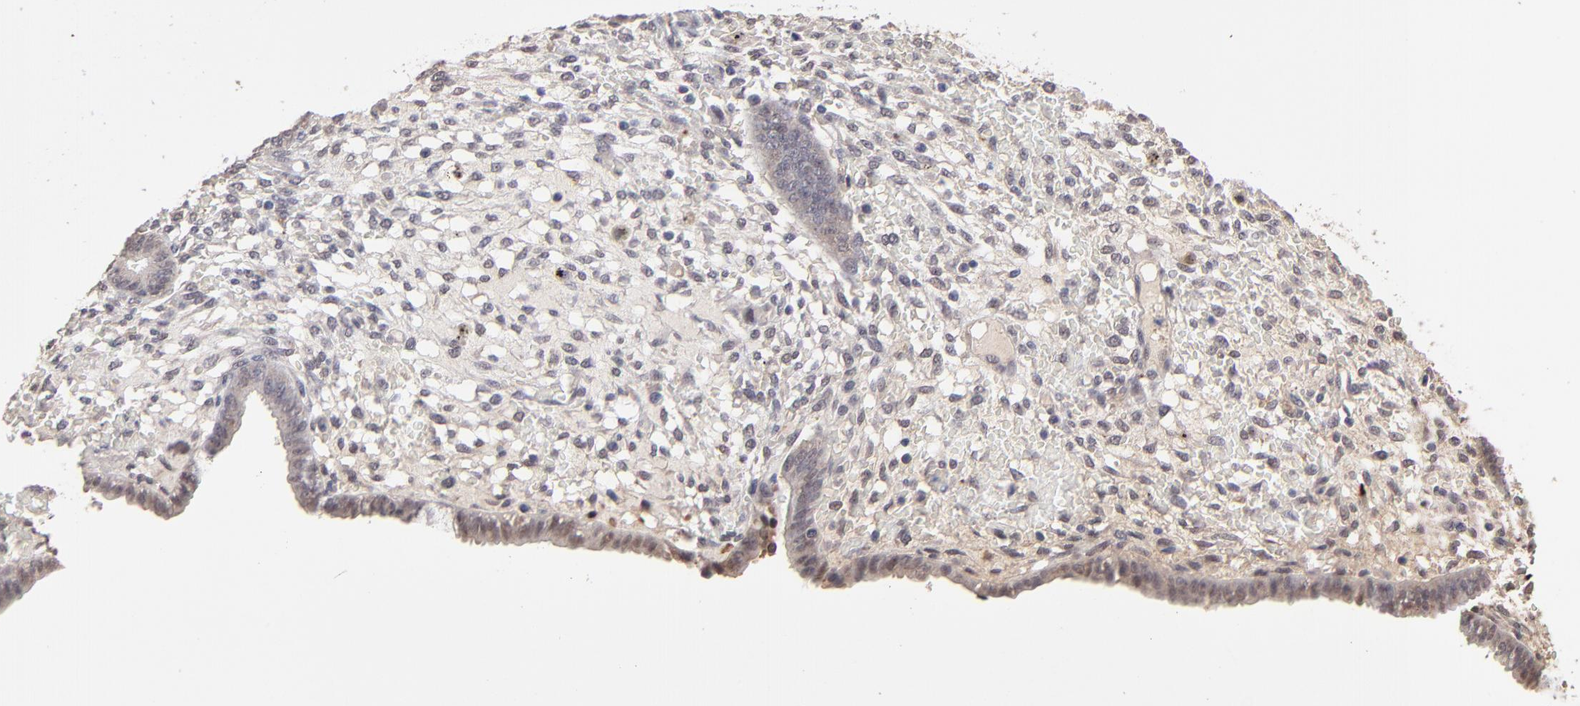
{"staining": {"intensity": "negative", "quantity": "none", "location": "none"}, "tissue": "endometrium", "cell_type": "Cells in endometrial stroma", "image_type": "normal", "snomed": [{"axis": "morphology", "description": "Normal tissue, NOS"}, {"axis": "topography", "description": "Endometrium"}], "caption": "A histopathology image of endometrium stained for a protein reveals no brown staining in cells in endometrial stroma.", "gene": "PSMD14", "patient": {"sex": "female", "age": 42}}